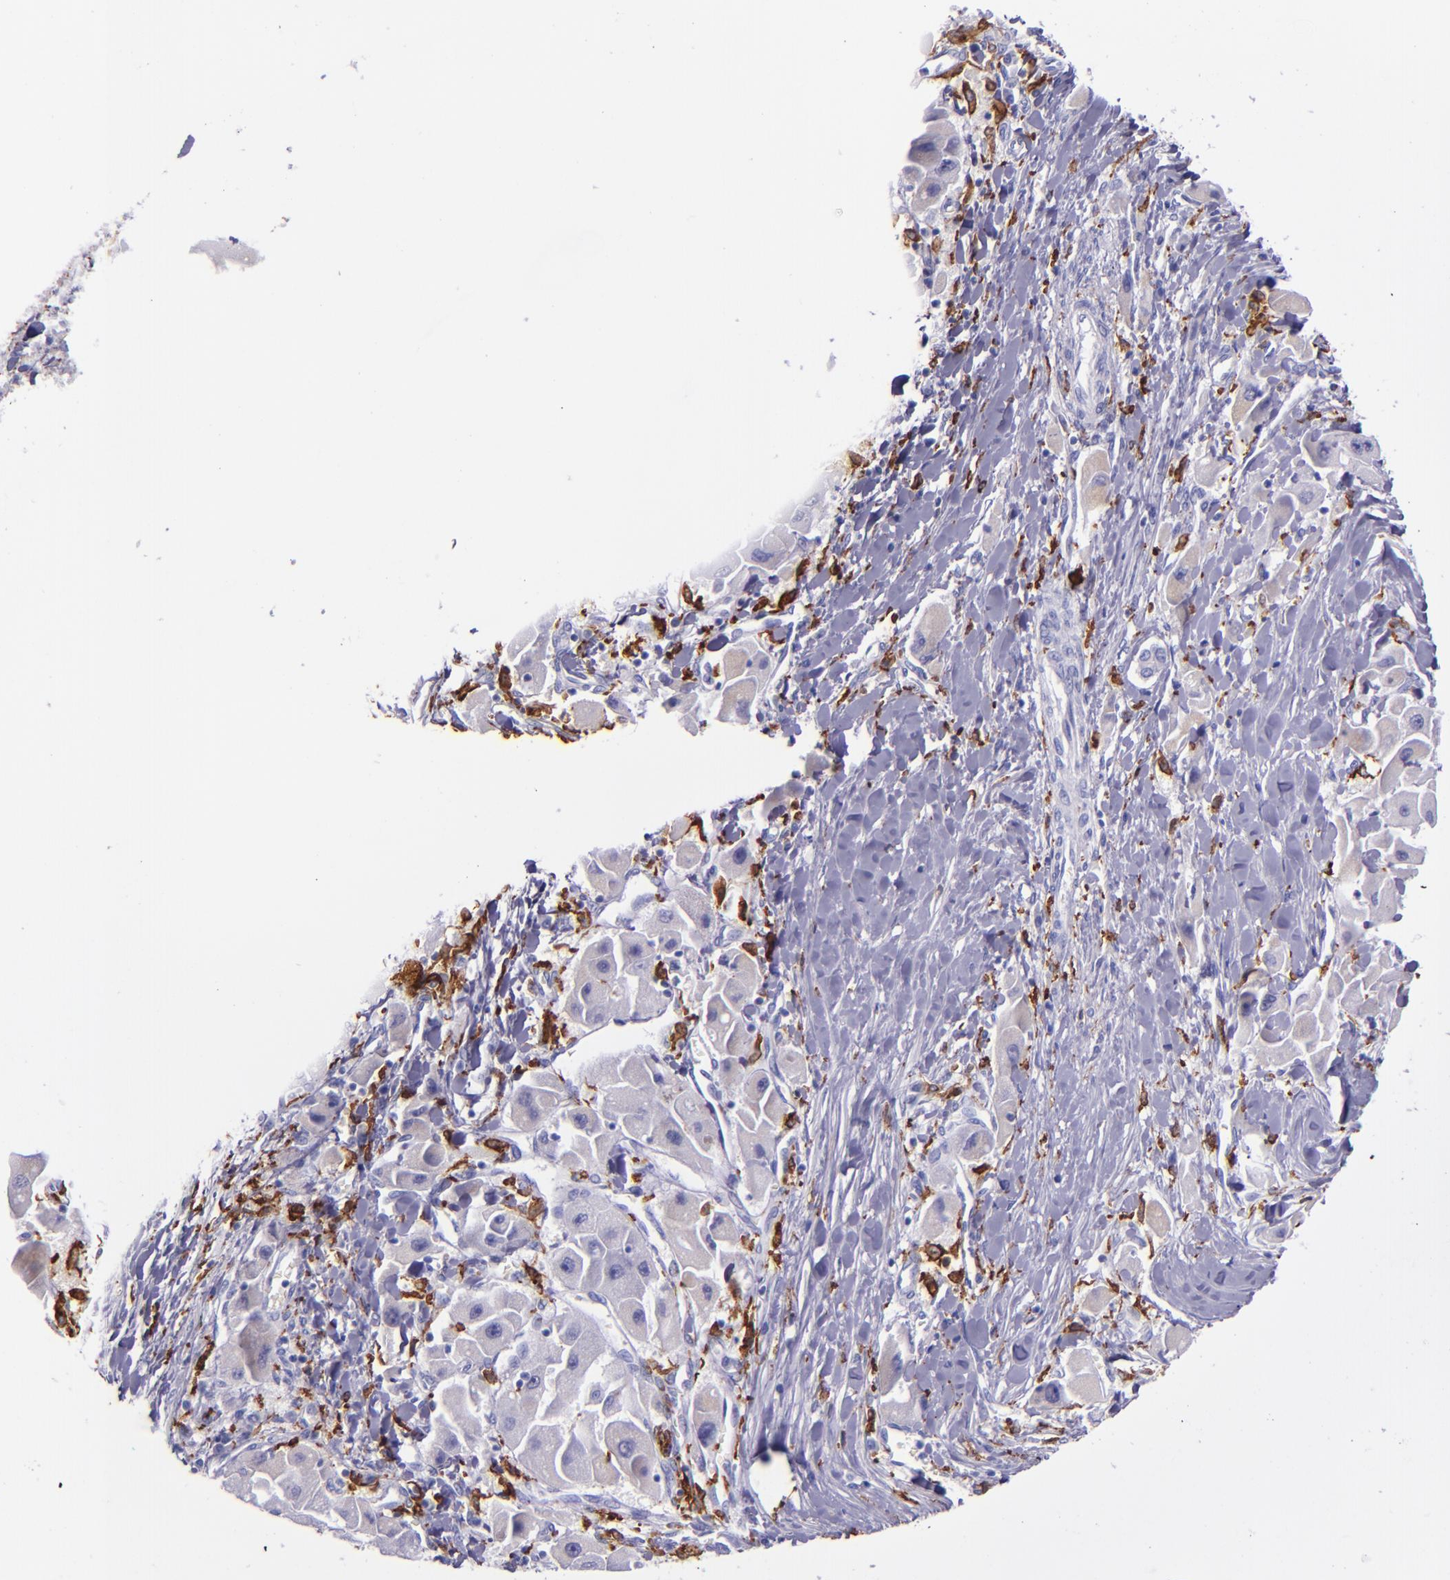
{"staining": {"intensity": "negative", "quantity": "none", "location": "none"}, "tissue": "liver cancer", "cell_type": "Tumor cells", "image_type": "cancer", "snomed": [{"axis": "morphology", "description": "Carcinoma, Hepatocellular, NOS"}, {"axis": "topography", "description": "Liver"}], "caption": "A high-resolution photomicrograph shows immunohistochemistry (IHC) staining of liver cancer (hepatocellular carcinoma), which demonstrates no significant staining in tumor cells.", "gene": "CD163", "patient": {"sex": "male", "age": 24}}